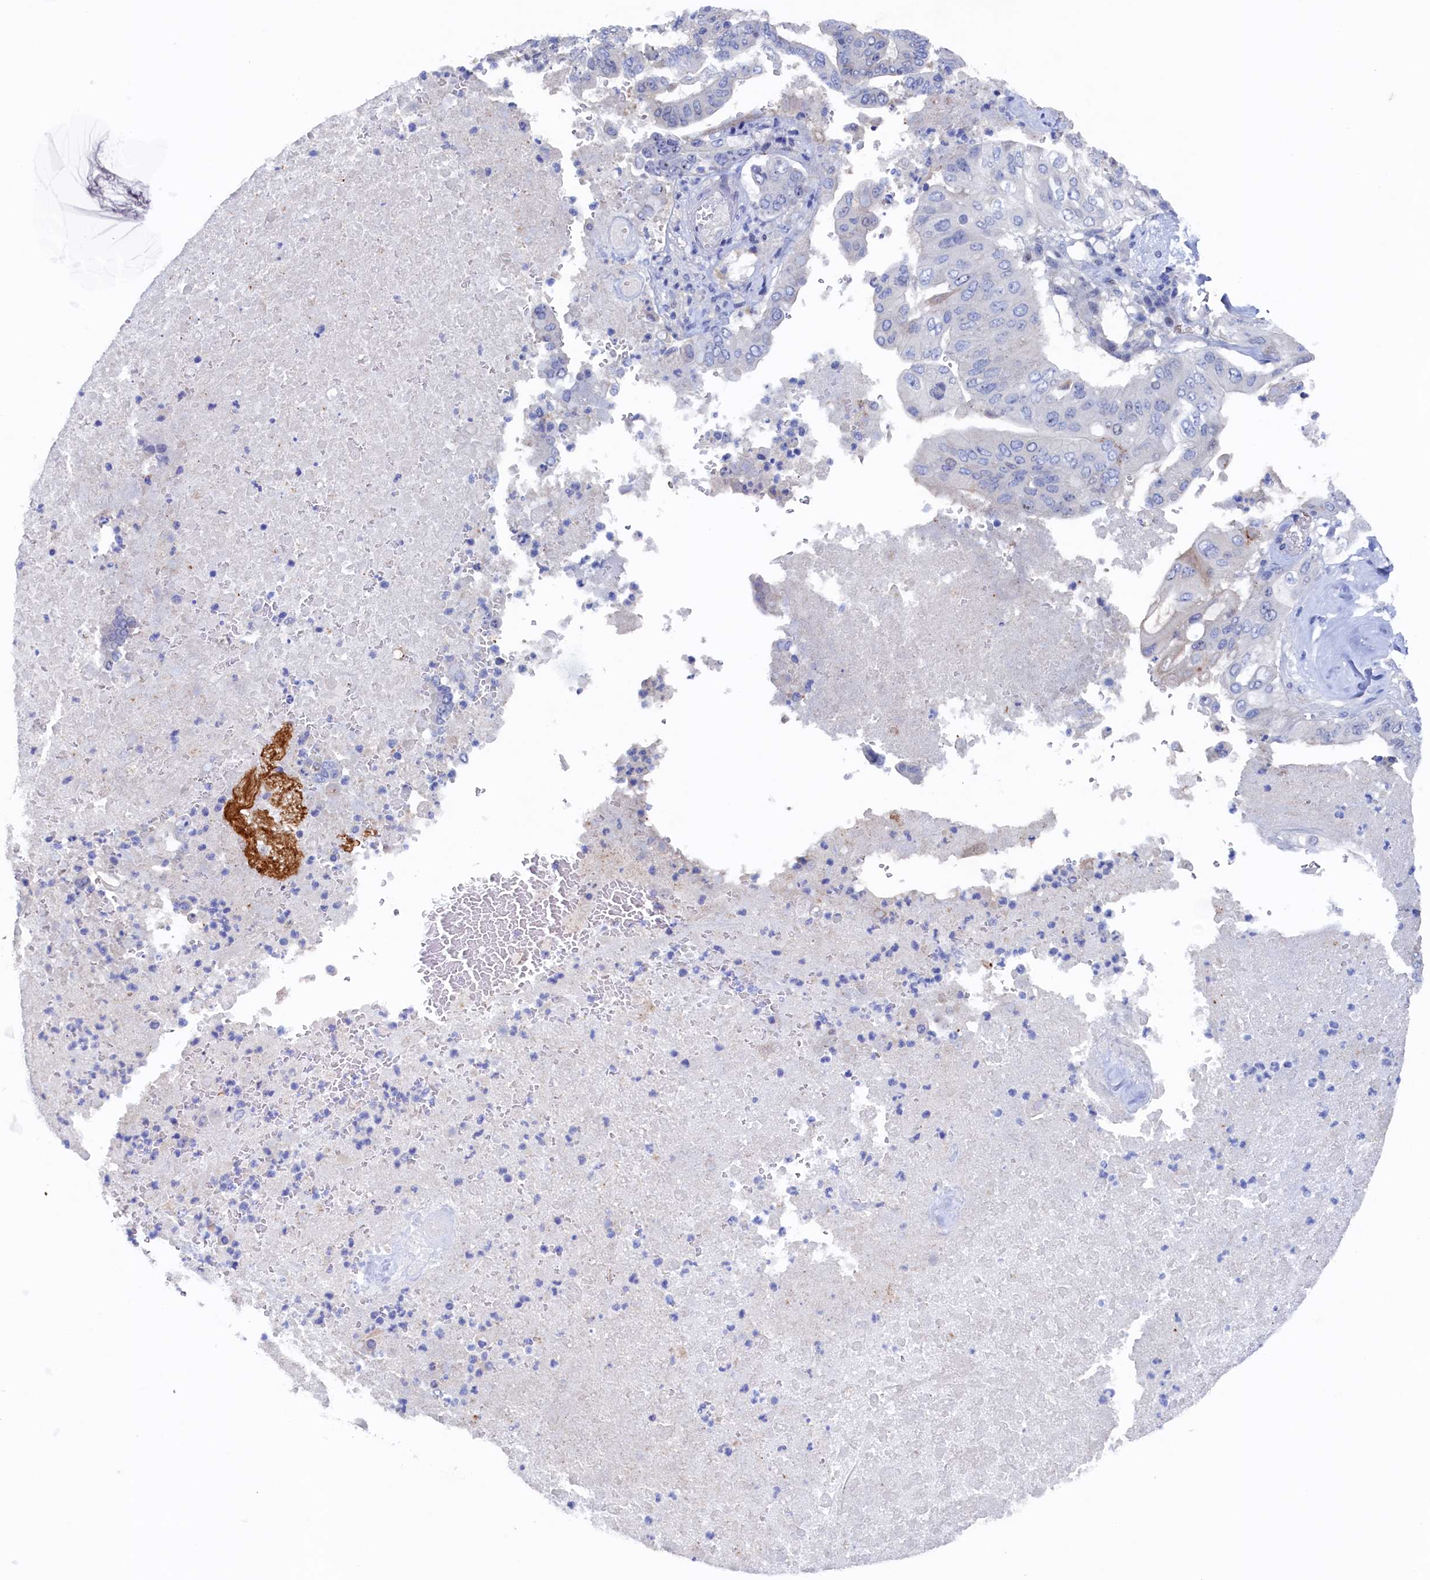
{"staining": {"intensity": "negative", "quantity": "none", "location": "none"}, "tissue": "pancreatic cancer", "cell_type": "Tumor cells", "image_type": "cancer", "snomed": [{"axis": "morphology", "description": "Adenocarcinoma, NOS"}, {"axis": "topography", "description": "Pancreas"}], "caption": "Adenocarcinoma (pancreatic) was stained to show a protein in brown. There is no significant expression in tumor cells. (Brightfield microscopy of DAB (3,3'-diaminobenzidine) immunohistochemistry (IHC) at high magnification).", "gene": "CBLIF", "patient": {"sex": "female", "age": 77}}